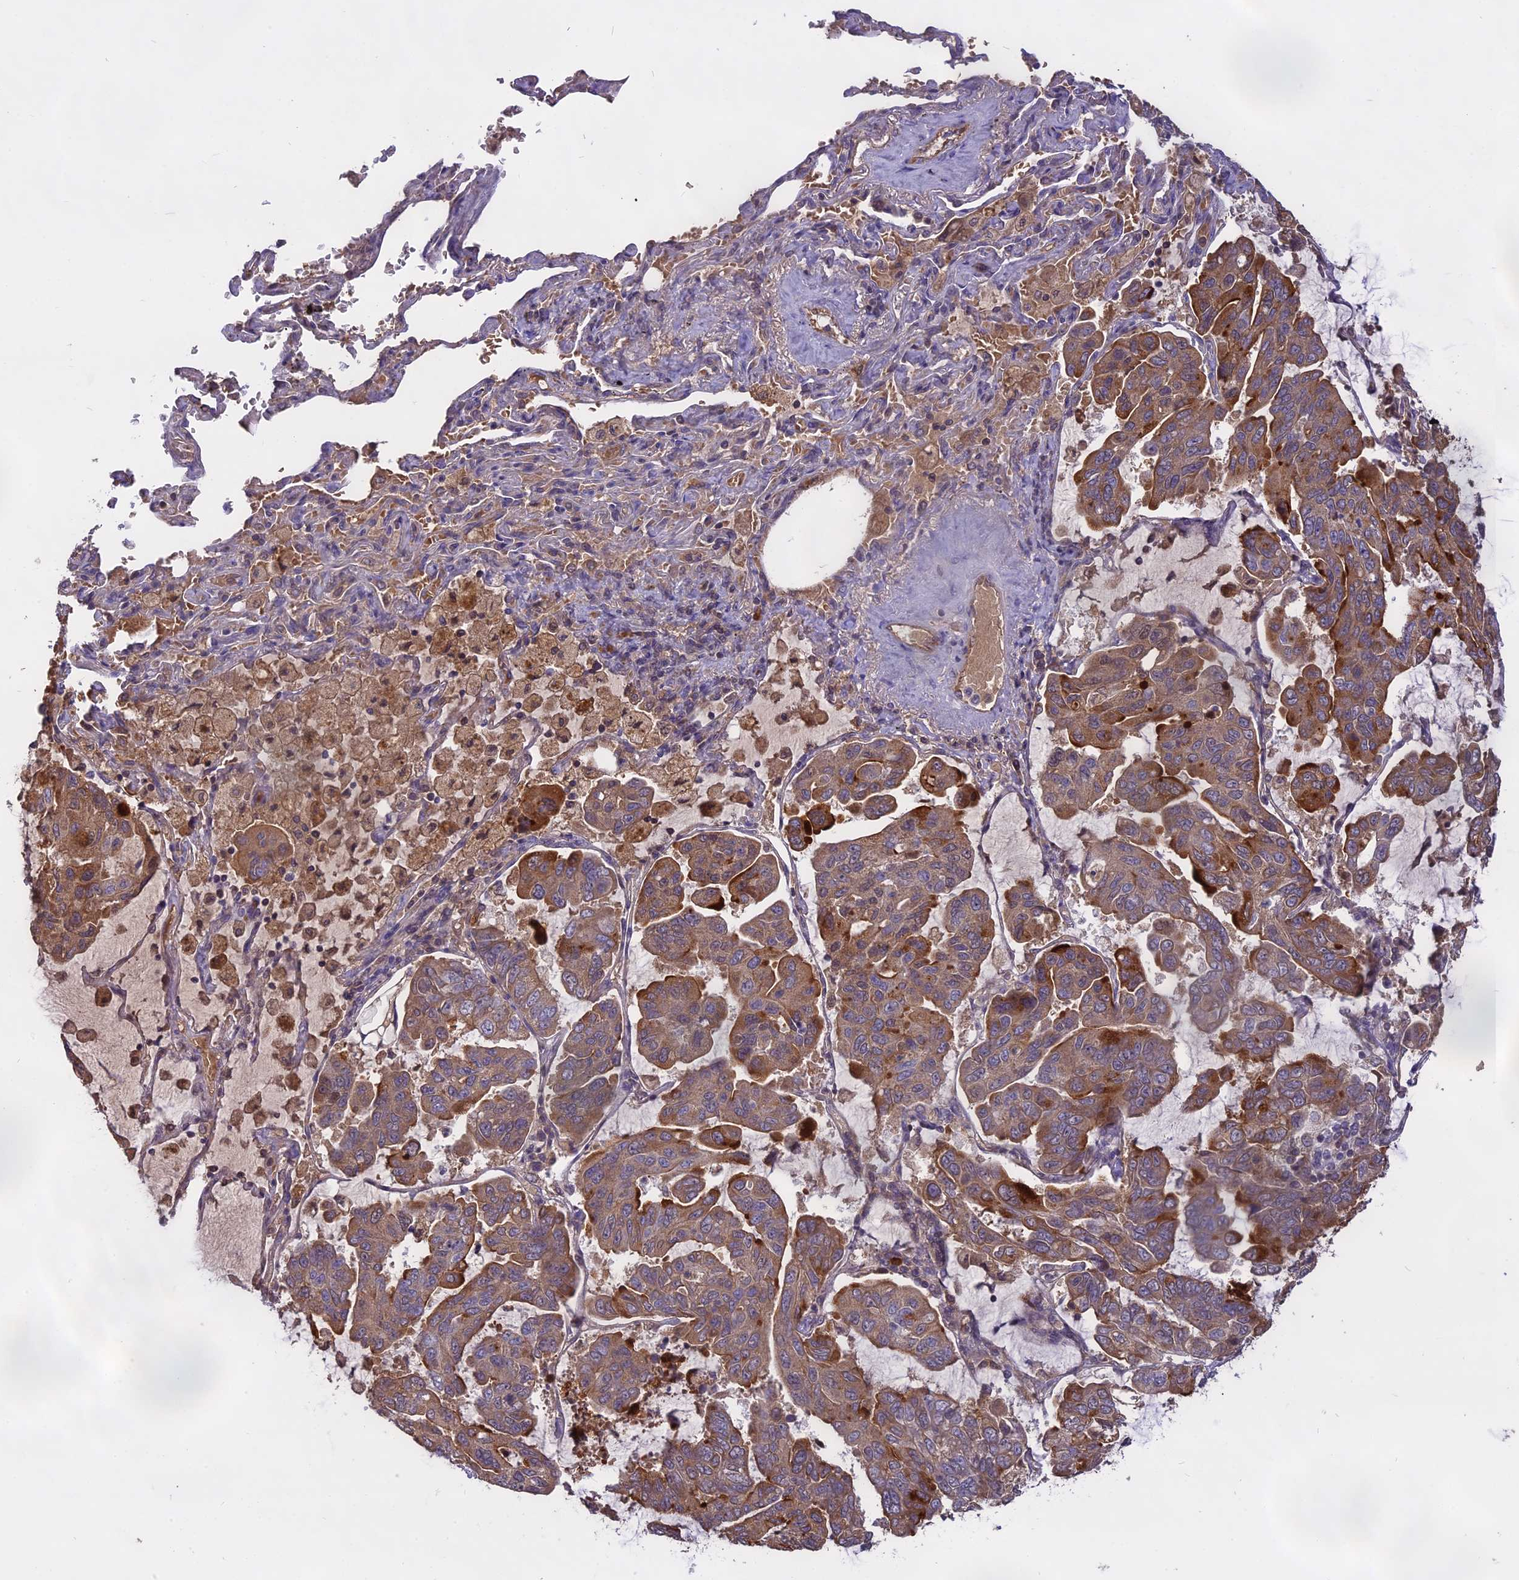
{"staining": {"intensity": "moderate", "quantity": ">75%", "location": "cytoplasmic/membranous"}, "tissue": "lung cancer", "cell_type": "Tumor cells", "image_type": "cancer", "snomed": [{"axis": "morphology", "description": "Adenocarcinoma, NOS"}, {"axis": "topography", "description": "Lung"}], "caption": "The micrograph demonstrates immunohistochemical staining of lung cancer. There is moderate cytoplasmic/membranous positivity is identified in approximately >75% of tumor cells.", "gene": "WFDC2", "patient": {"sex": "male", "age": 64}}